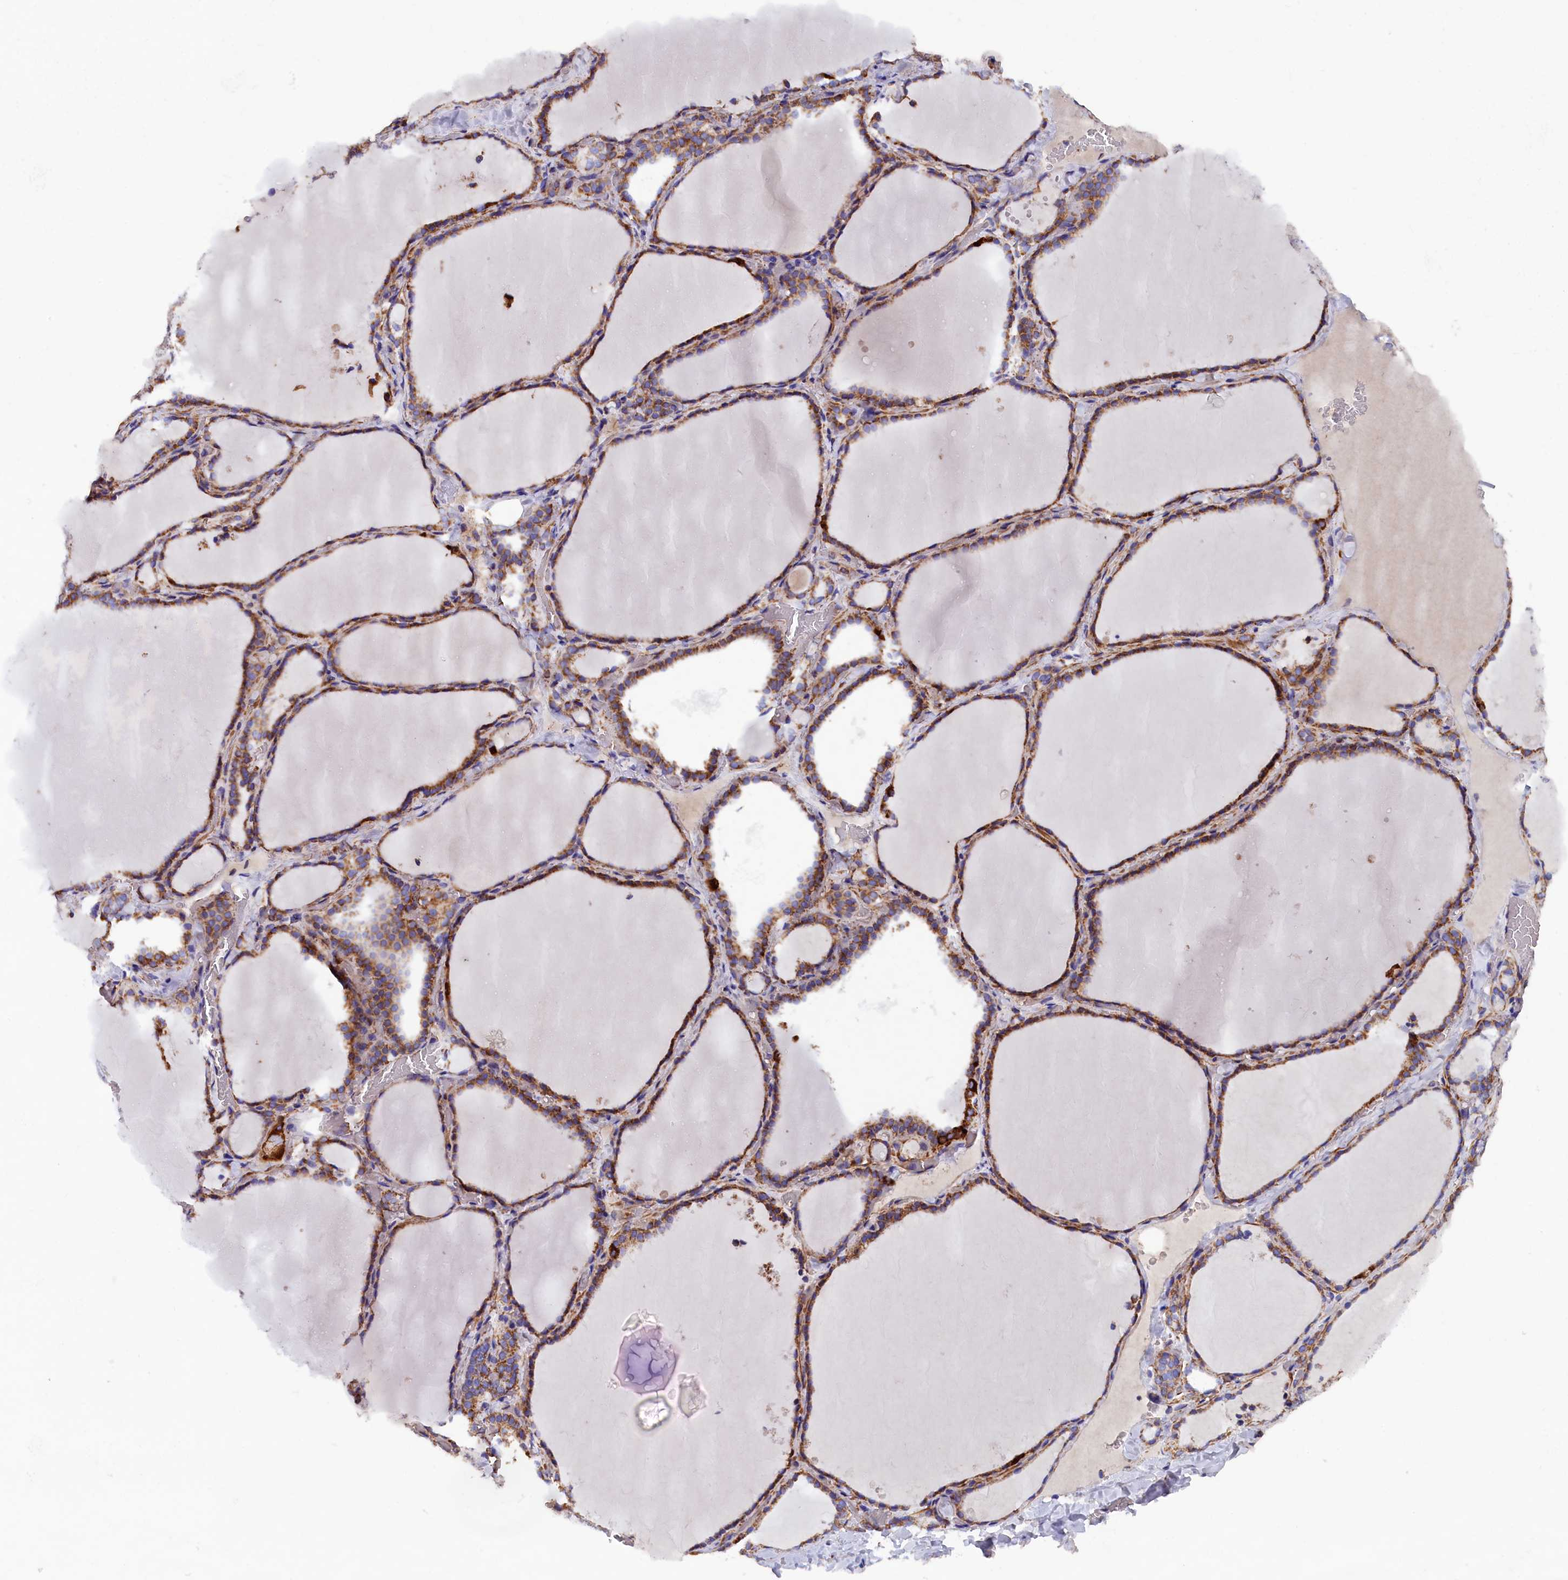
{"staining": {"intensity": "moderate", "quantity": ">75%", "location": "cytoplasmic/membranous"}, "tissue": "thyroid gland", "cell_type": "Glandular cells", "image_type": "normal", "snomed": [{"axis": "morphology", "description": "Normal tissue, NOS"}, {"axis": "topography", "description": "Thyroid gland"}], "caption": "A micrograph showing moderate cytoplasmic/membranous expression in approximately >75% of glandular cells in benign thyroid gland, as visualized by brown immunohistochemical staining.", "gene": "SLC39A3", "patient": {"sex": "female", "age": 22}}